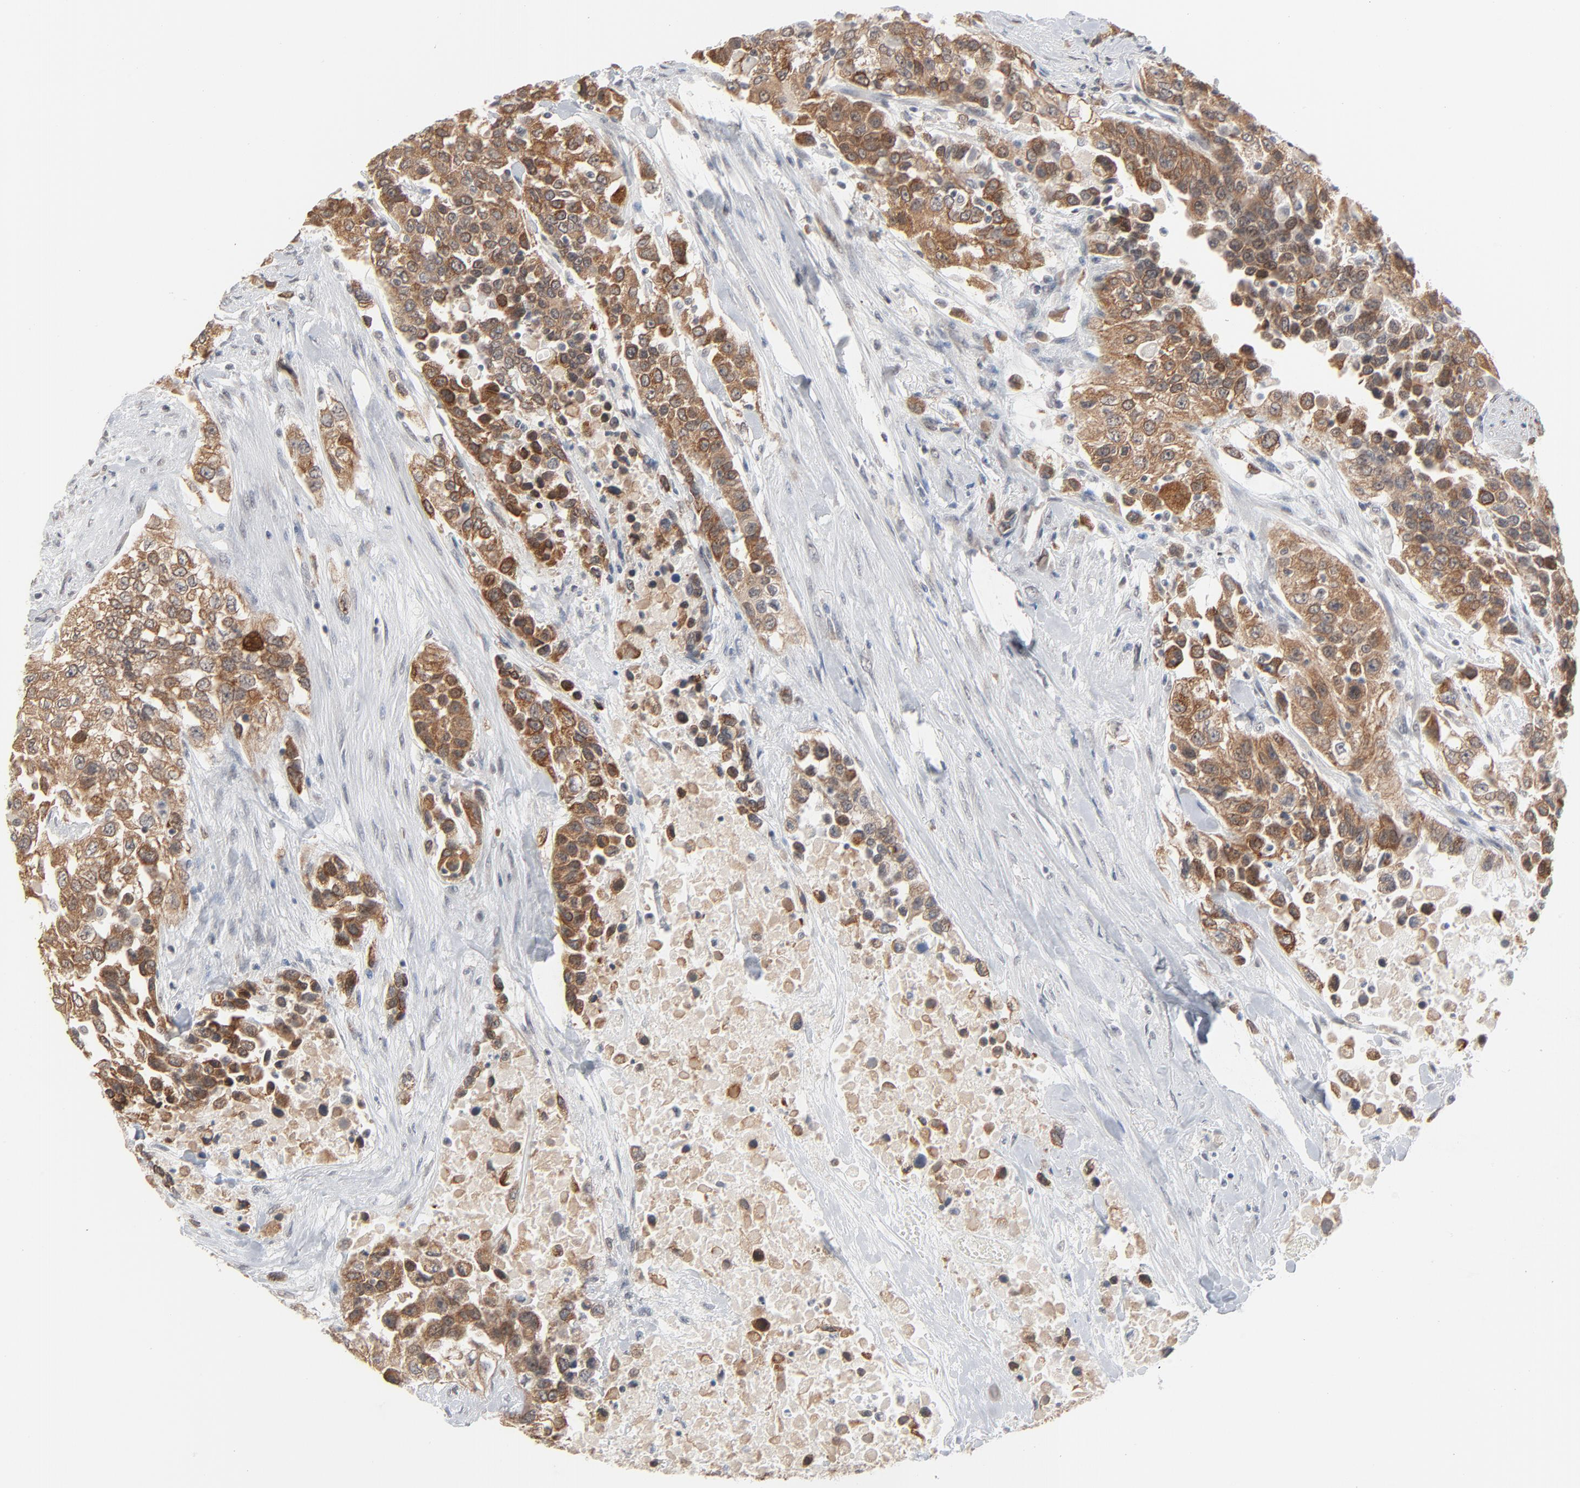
{"staining": {"intensity": "strong", "quantity": ">75%", "location": "cytoplasmic/membranous"}, "tissue": "urothelial cancer", "cell_type": "Tumor cells", "image_type": "cancer", "snomed": [{"axis": "morphology", "description": "Urothelial carcinoma, High grade"}, {"axis": "topography", "description": "Urinary bladder"}], "caption": "Tumor cells reveal high levels of strong cytoplasmic/membranous staining in approximately >75% of cells in urothelial carcinoma (high-grade).", "gene": "ITPR3", "patient": {"sex": "female", "age": 80}}